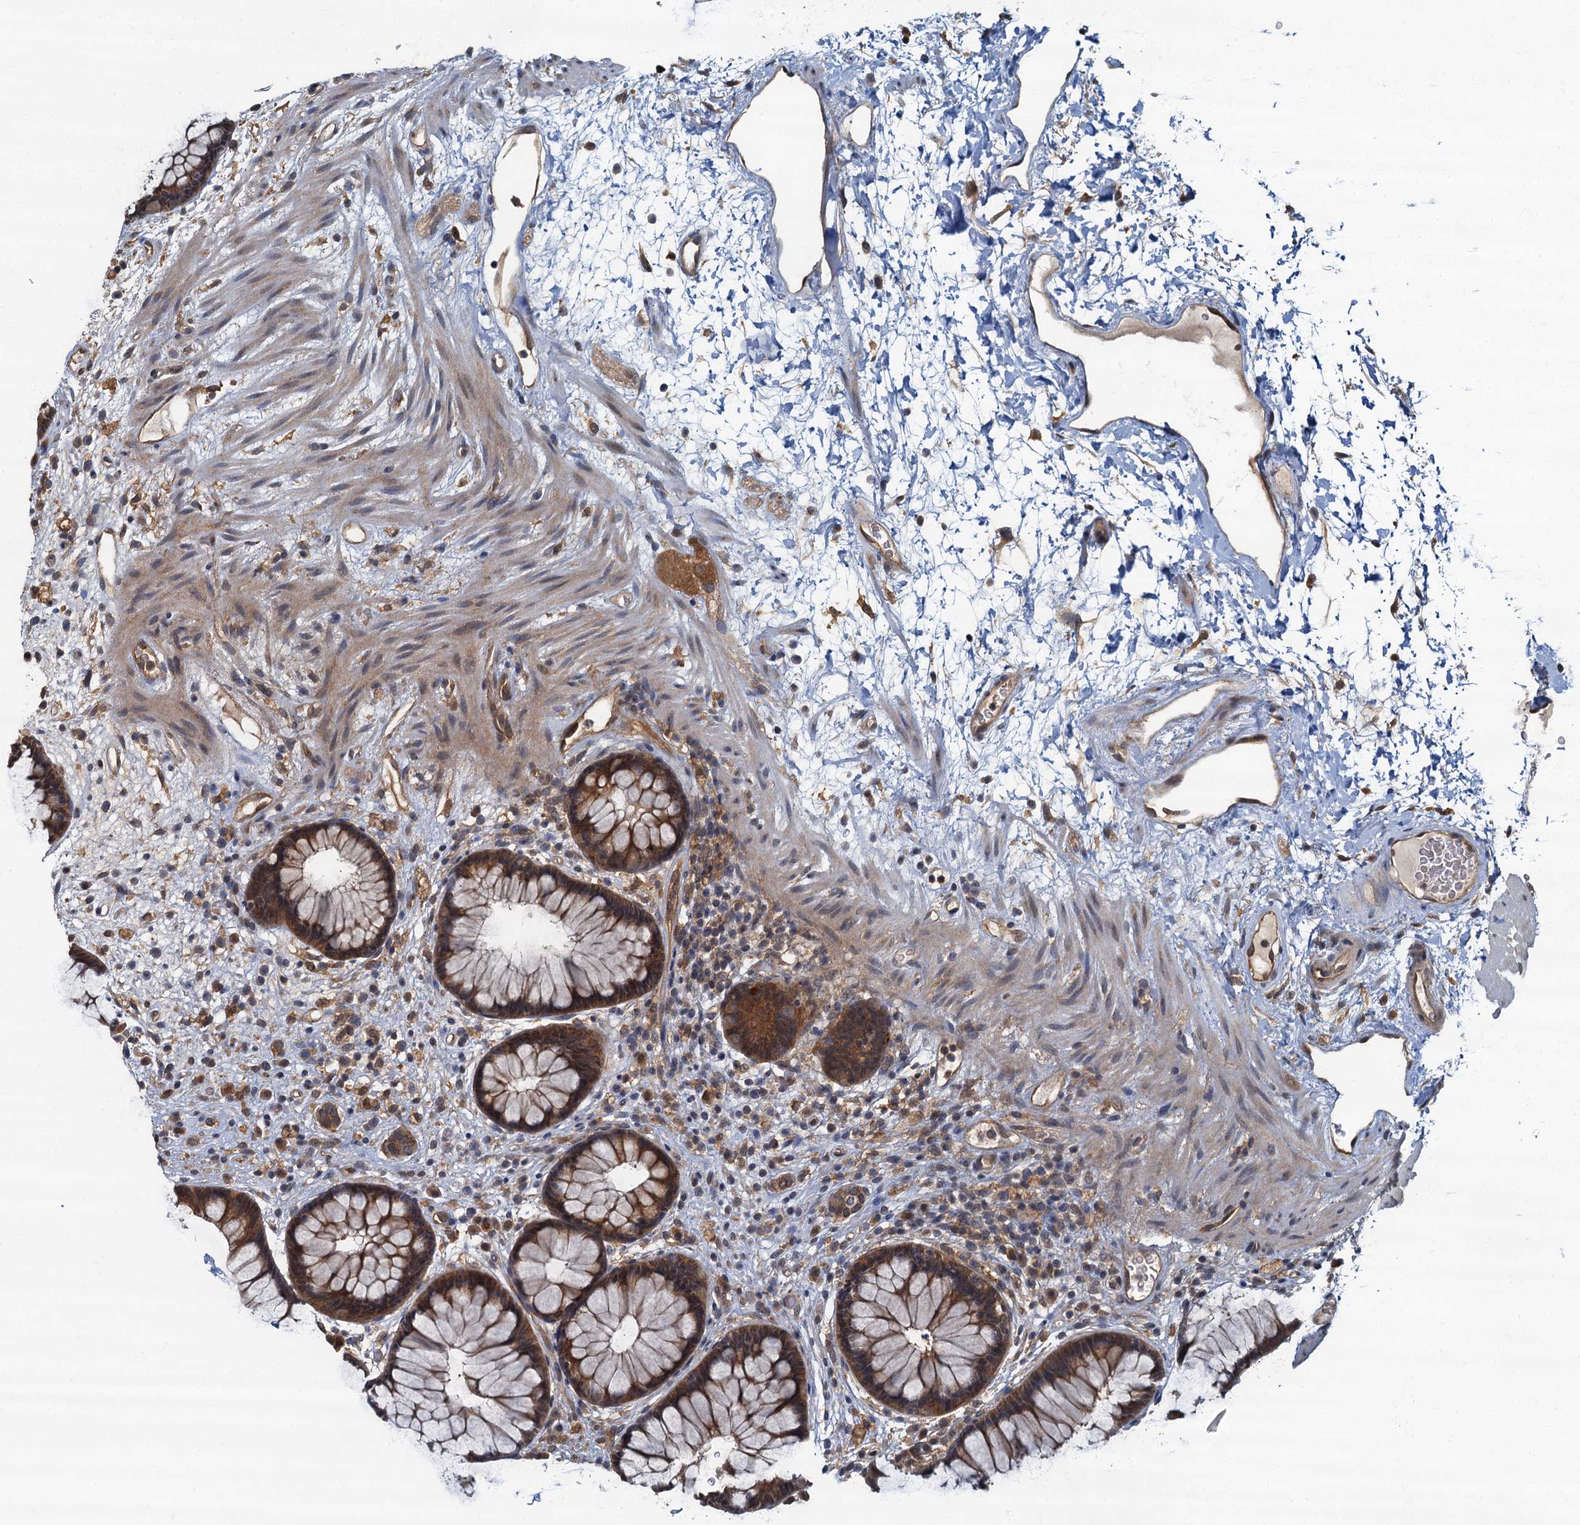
{"staining": {"intensity": "moderate", "quantity": ">75%", "location": "cytoplasmic/membranous,nuclear"}, "tissue": "rectum", "cell_type": "Glandular cells", "image_type": "normal", "snomed": [{"axis": "morphology", "description": "Normal tissue, NOS"}, {"axis": "topography", "description": "Rectum"}], "caption": "Rectum was stained to show a protein in brown. There is medium levels of moderate cytoplasmic/membranous,nuclear staining in approximately >75% of glandular cells.", "gene": "TBCK", "patient": {"sex": "male", "age": 51}}